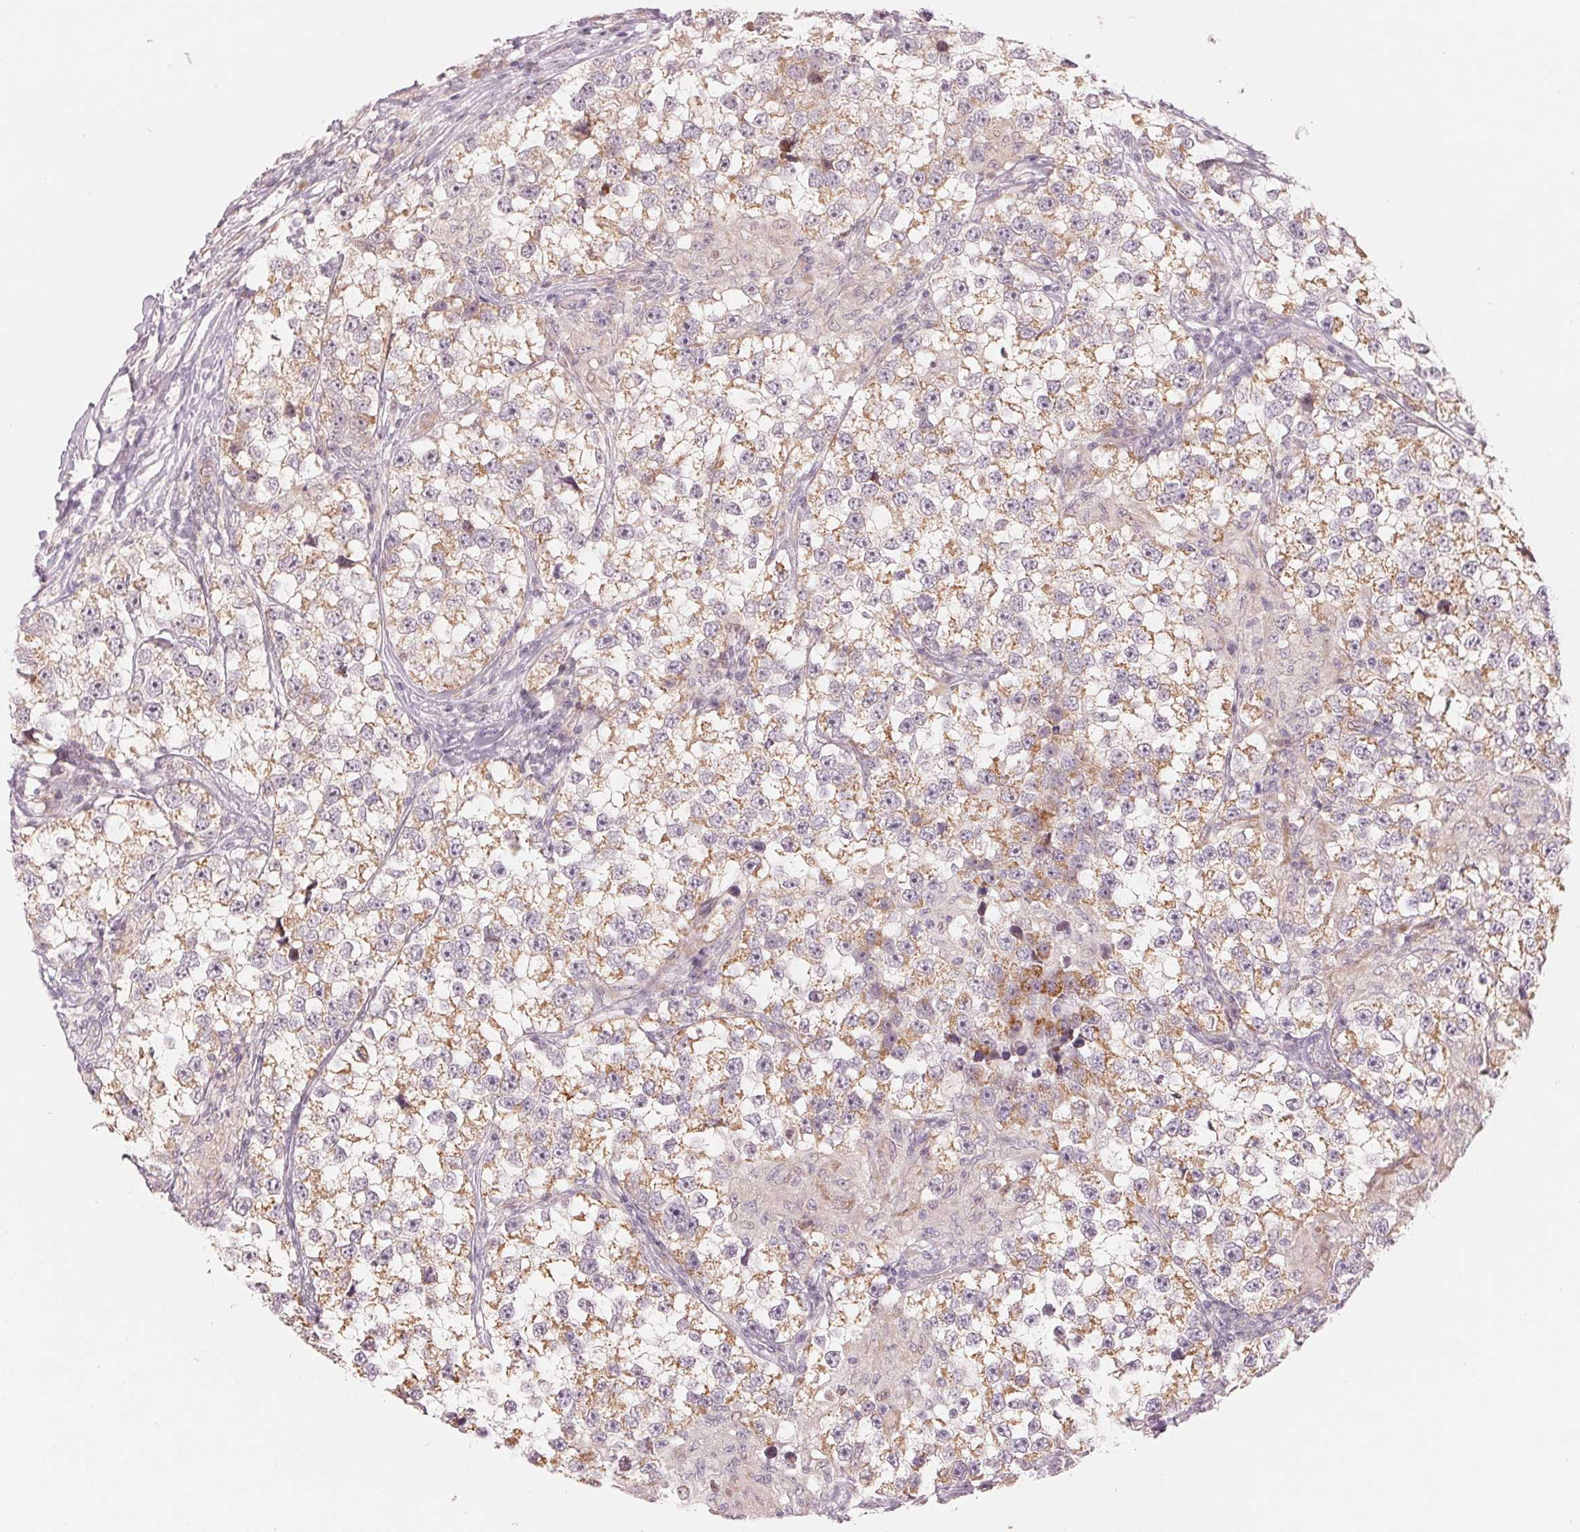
{"staining": {"intensity": "moderate", "quantity": ">75%", "location": "cytoplasmic/membranous"}, "tissue": "testis cancer", "cell_type": "Tumor cells", "image_type": "cancer", "snomed": [{"axis": "morphology", "description": "Seminoma, NOS"}, {"axis": "topography", "description": "Testis"}], "caption": "High-power microscopy captured an IHC histopathology image of testis cancer, revealing moderate cytoplasmic/membranous expression in about >75% of tumor cells.", "gene": "DENND2C", "patient": {"sex": "male", "age": 46}}